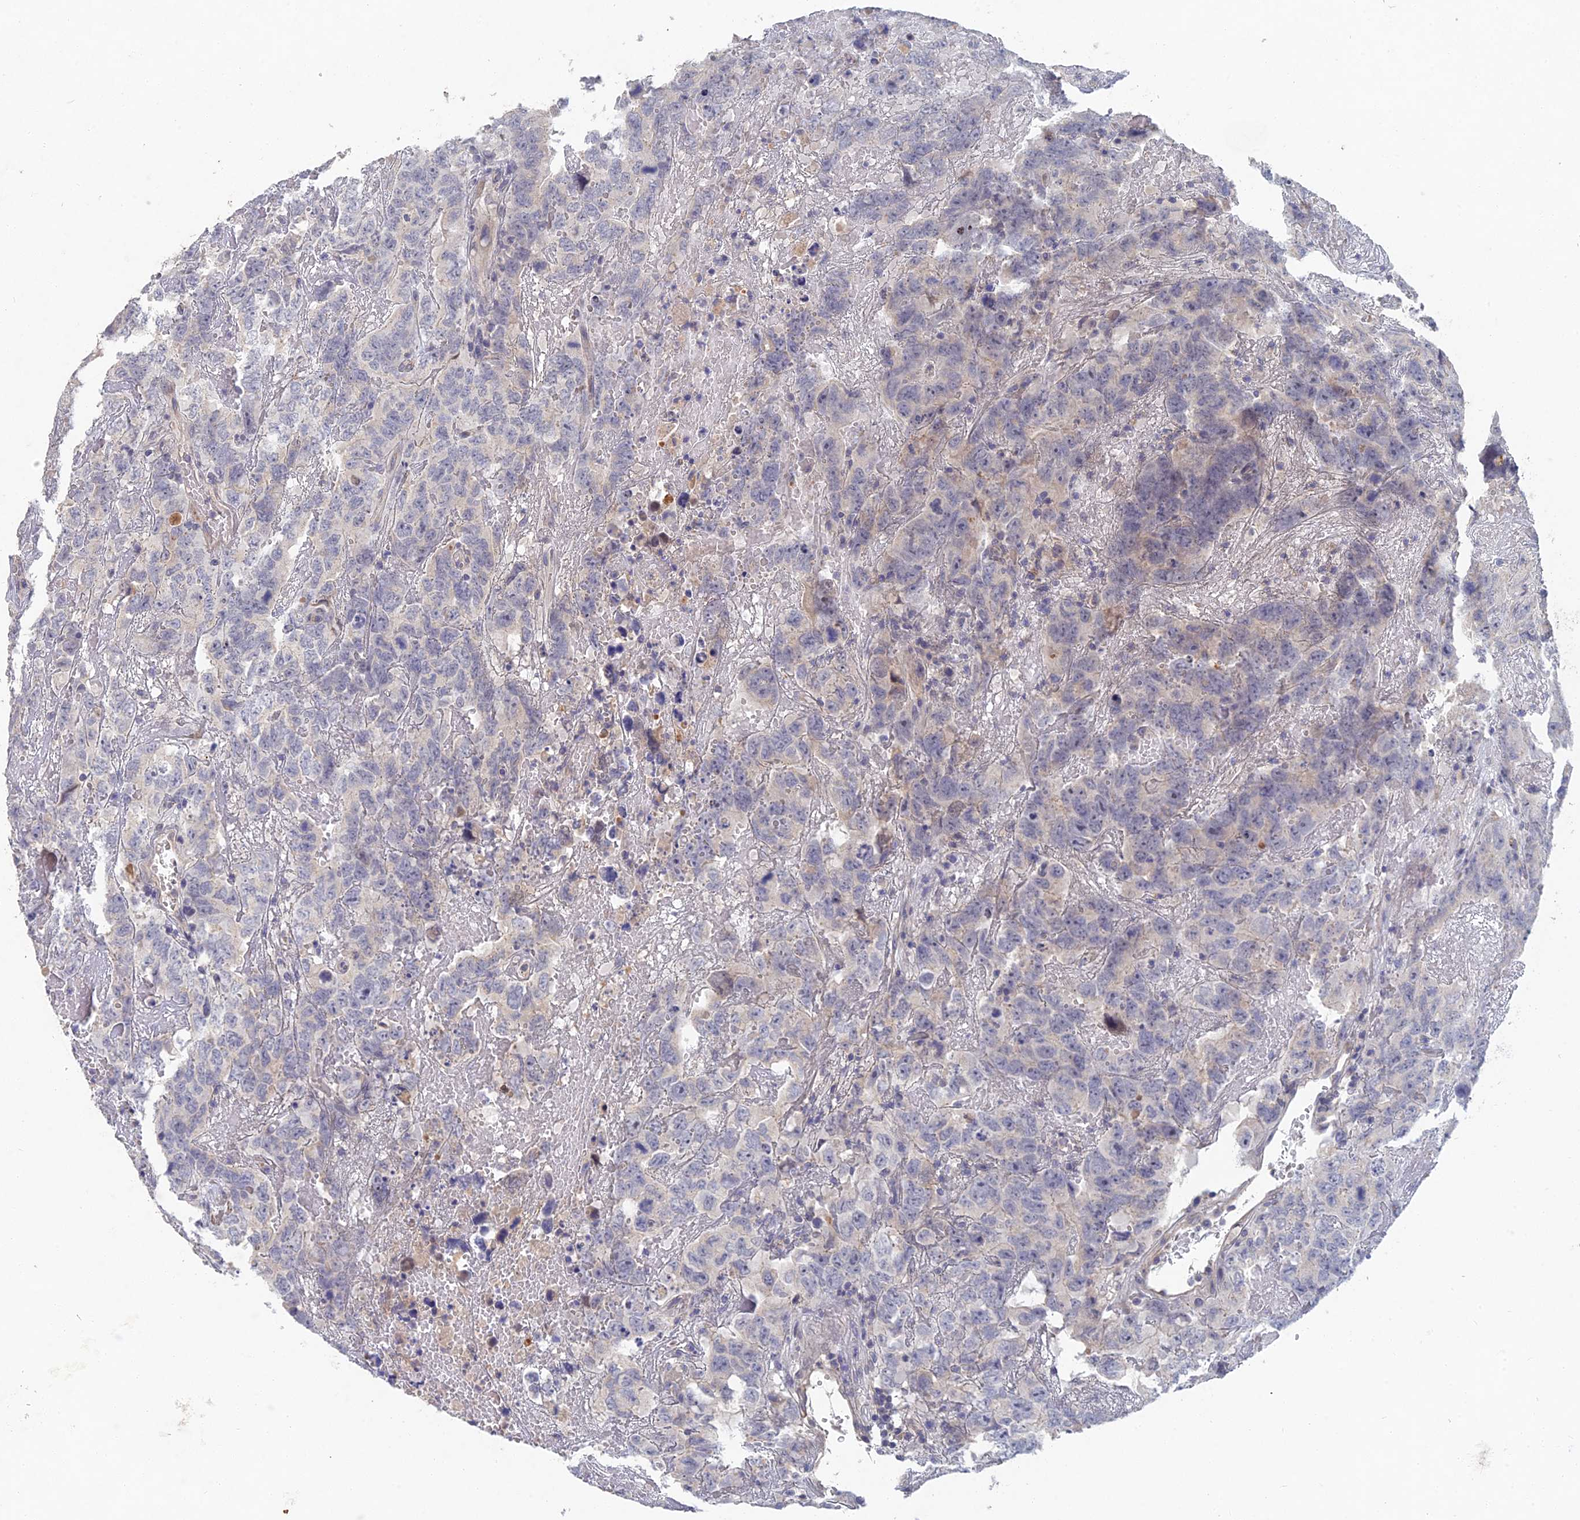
{"staining": {"intensity": "negative", "quantity": "none", "location": "none"}, "tissue": "testis cancer", "cell_type": "Tumor cells", "image_type": "cancer", "snomed": [{"axis": "morphology", "description": "Carcinoma, Embryonal, NOS"}, {"axis": "topography", "description": "Testis"}], "caption": "Histopathology image shows no protein staining in tumor cells of testis cancer (embryonal carcinoma) tissue.", "gene": "GNA15", "patient": {"sex": "male", "age": 45}}